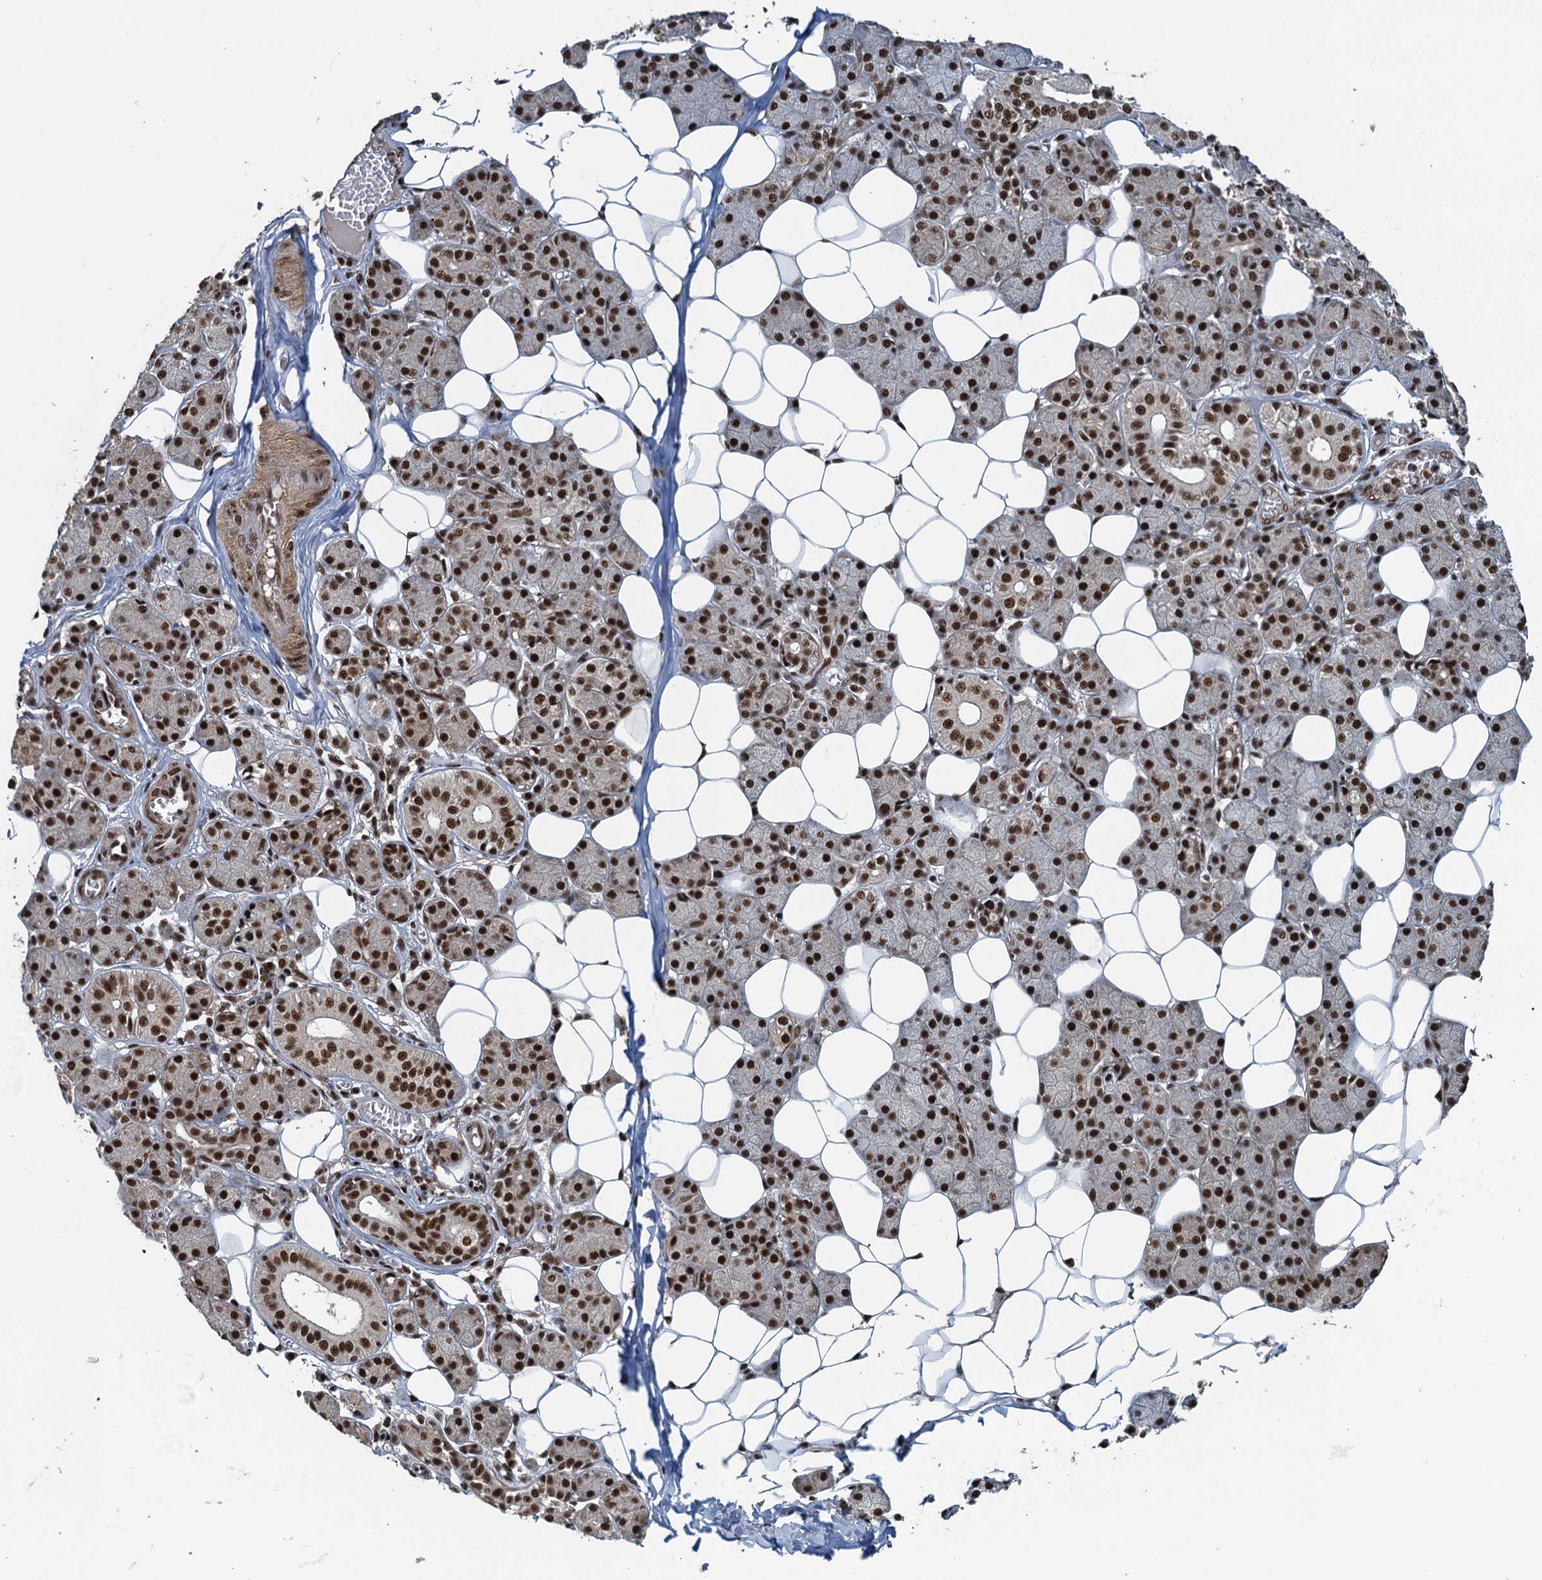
{"staining": {"intensity": "strong", "quantity": ">75%", "location": "nuclear"}, "tissue": "salivary gland", "cell_type": "Glandular cells", "image_type": "normal", "snomed": [{"axis": "morphology", "description": "Normal tissue, NOS"}, {"axis": "topography", "description": "Salivary gland"}], "caption": "Immunohistochemistry (IHC) (DAB) staining of unremarkable salivary gland displays strong nuclear protein positivity in approximately >75% of glandular cells.", "gene": "ZC3H18", "patient": {"sex": "female", "age": 33}}